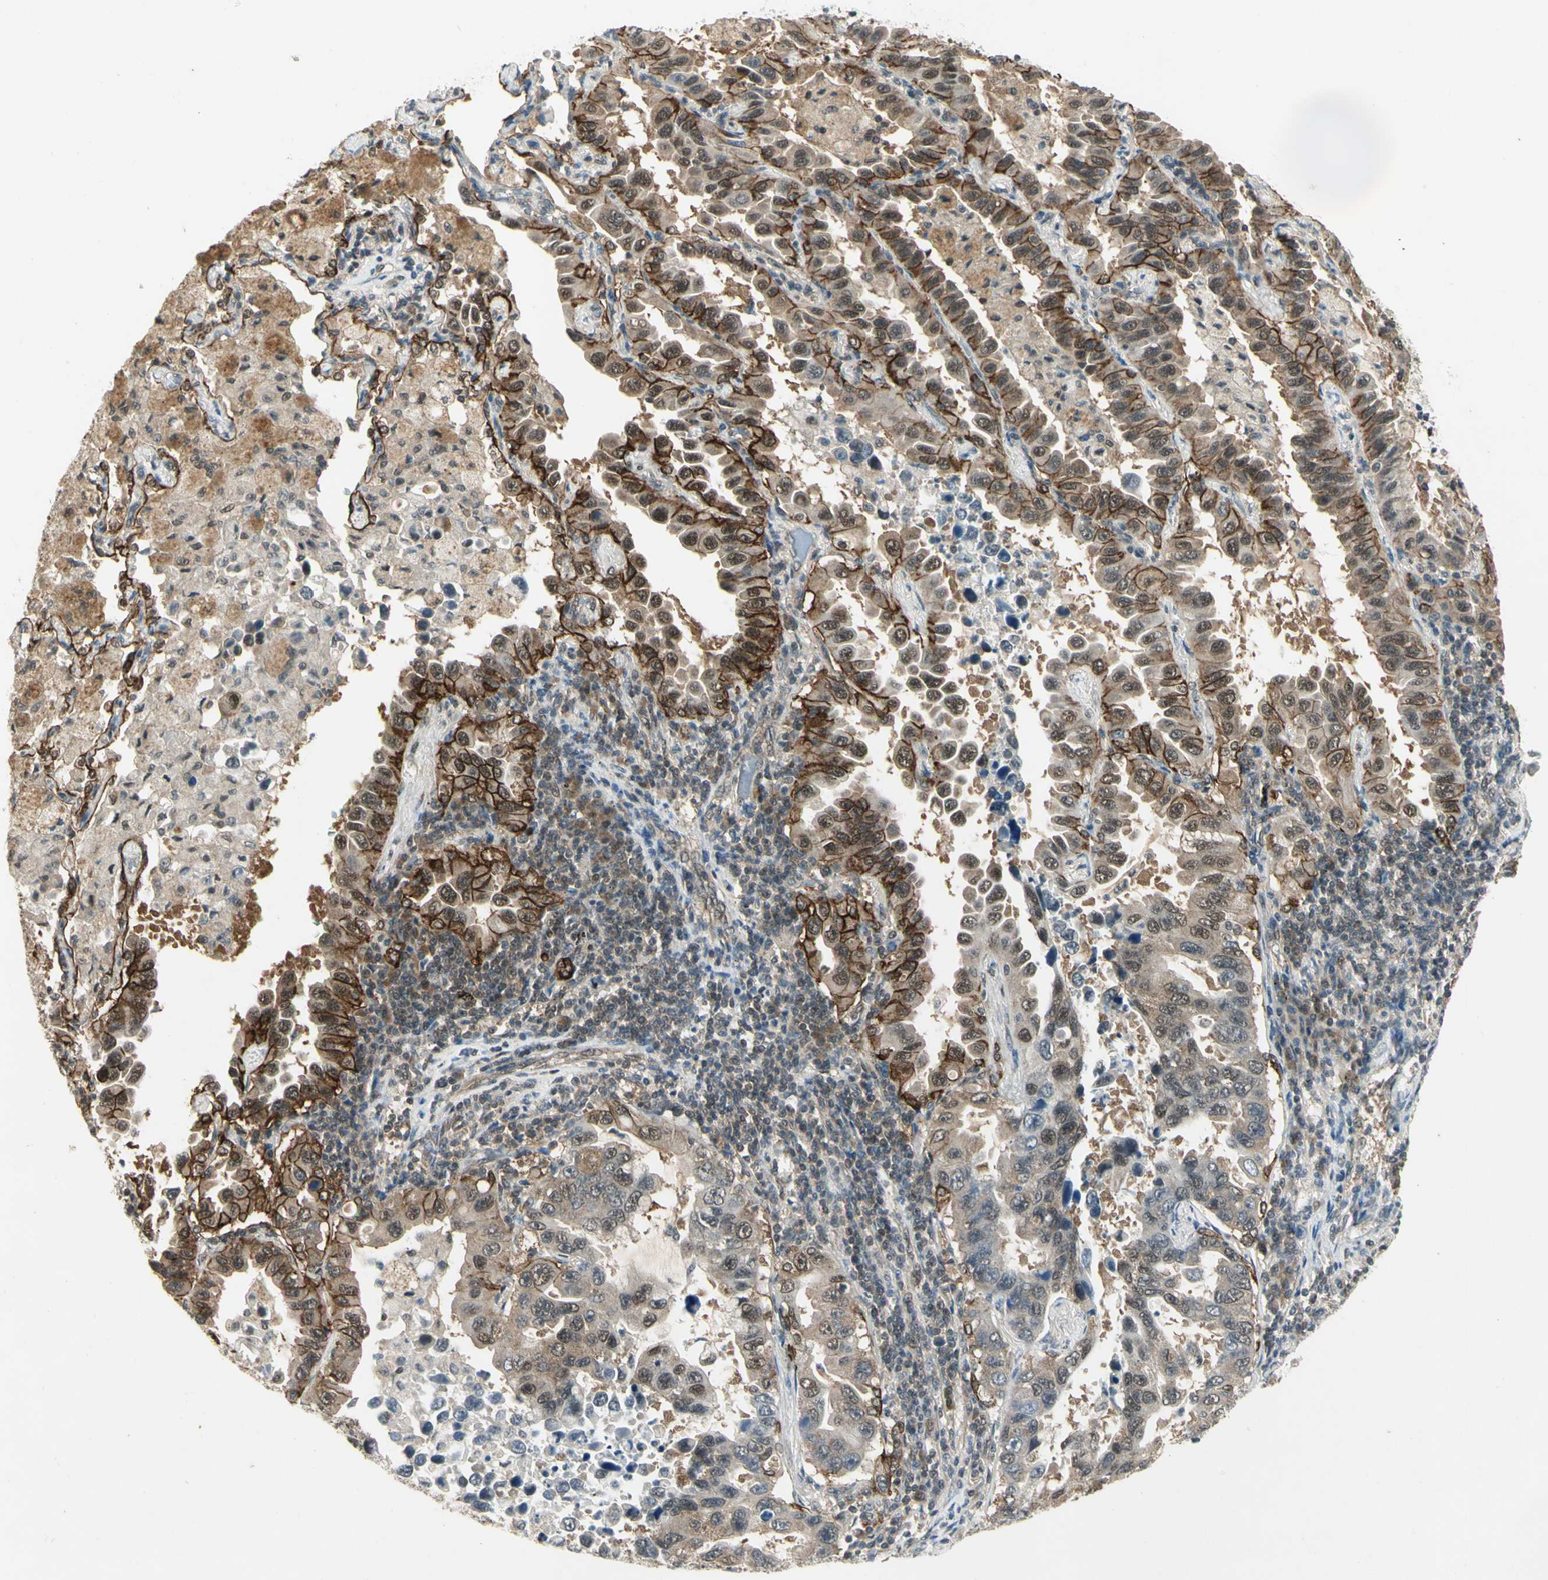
{"staining": {"intensity": "strong", "quantity": "25%-75%", "location": "cytoplasmic/membranous"}, "tissue": "lung cancer", "cell_type": "Tumor cells", "image_type": "cancer", "snomed": [{"axis": "morphology", "description": "Adenocarcinoma, NOS"}, {"axis": "topography", "description": "Lung"}], "caption": "Immunohistochemical staining of human lung cancer exhibits high levels of strong cytoplasmic/membranous protein positivity in about 25%-75% of tumor cells.", "gene": "PSMD5", "patient": {"sex": "male", "age": 64}}